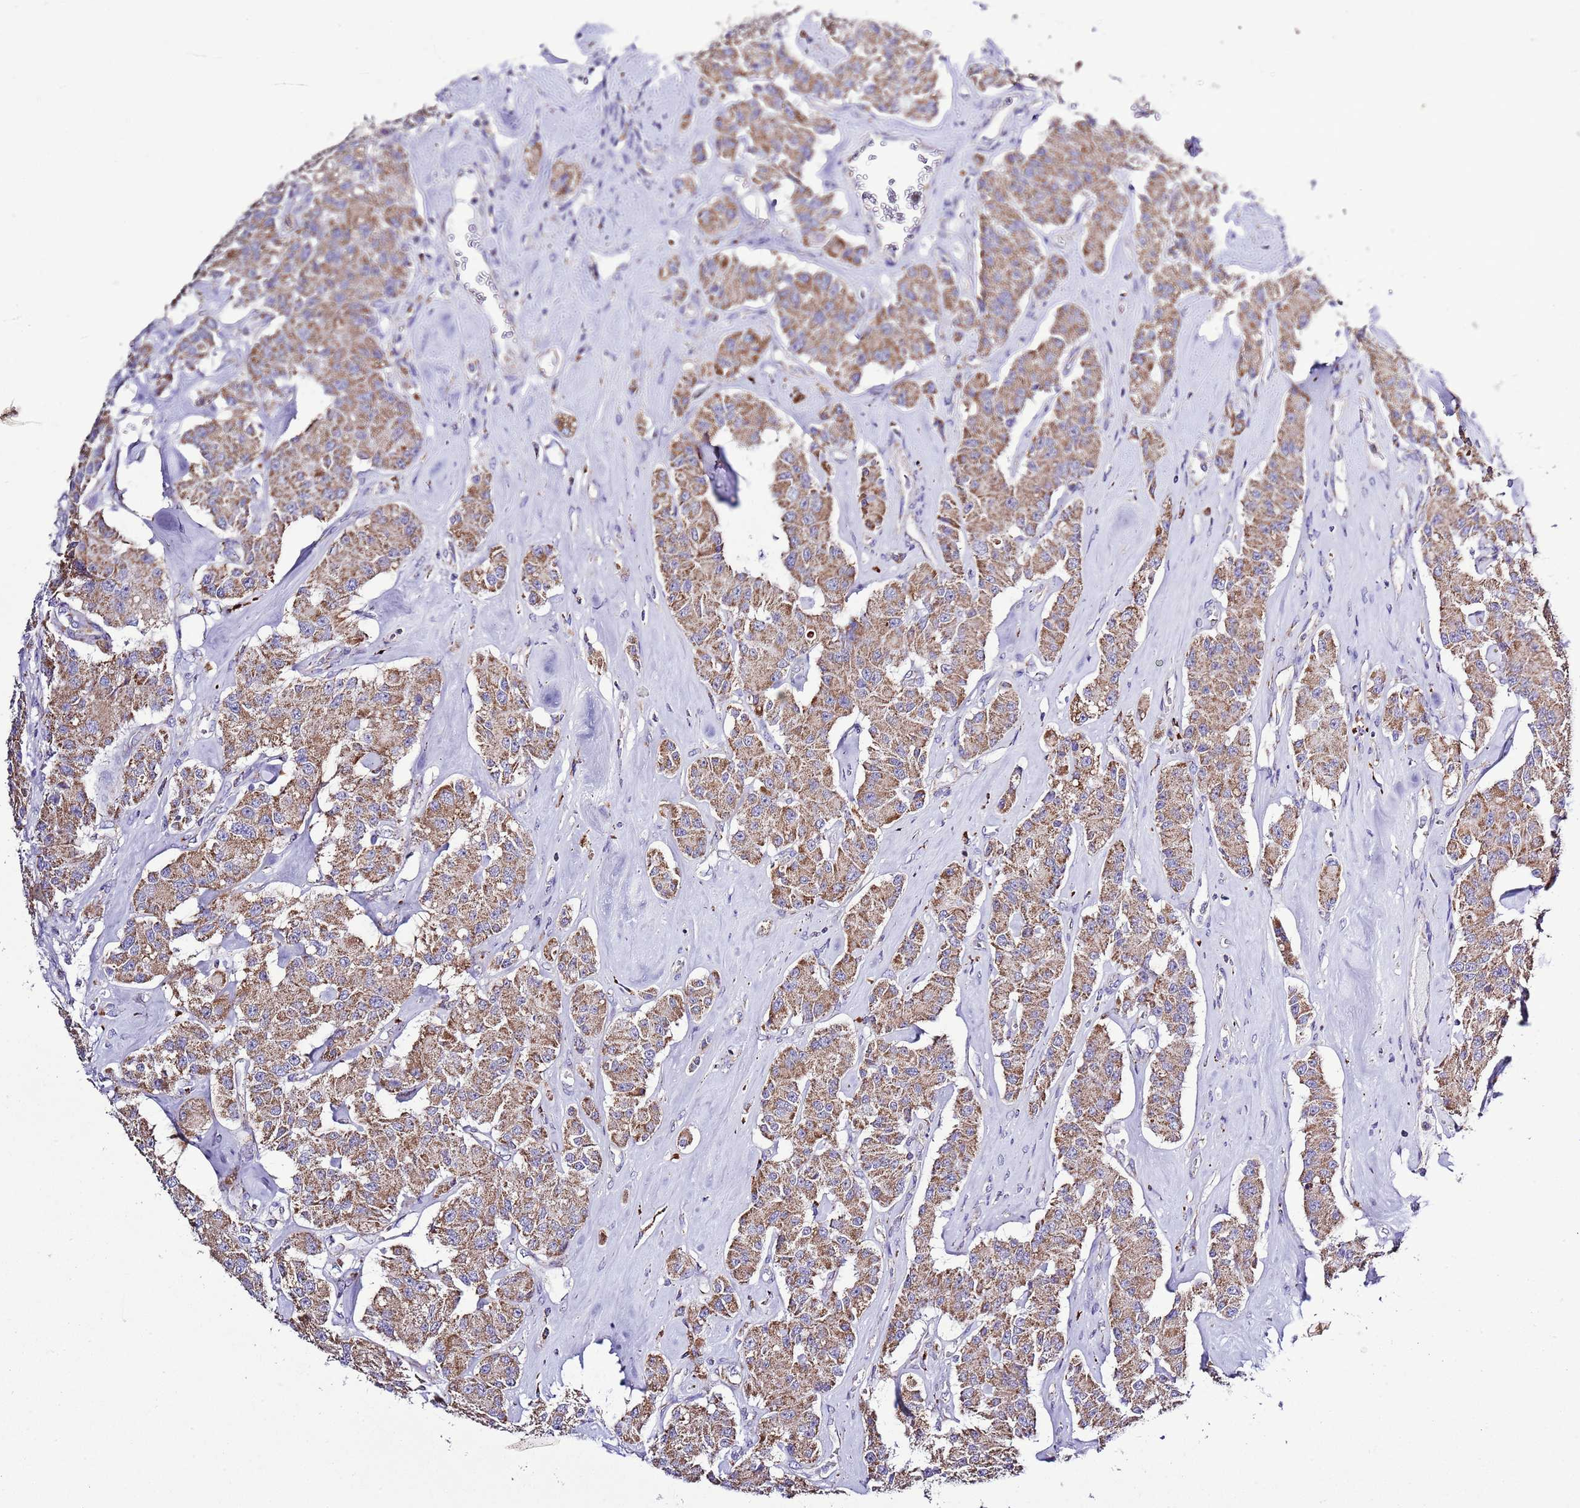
{"staining": {"intensity": "moderate", "quantity": ">75%", "location": "cytoplasmic/membranous"}, "tissue": "carcinoid", "cell_type": "Tumor cells", "image_type": "cancer", "snomed": [{"axis": "morphology", "description": "Carcinoid, malignant, NOS"}, {"axis": "topography", "description": "Pancreas"}], "caption": "Tumor cells reveal moderate cytoplasmic/membranous expression in about >75% of cells in carcinoid (malignant).", "gene": "TEKTIP1", "patient": {"sex": "male", "age": 41}}